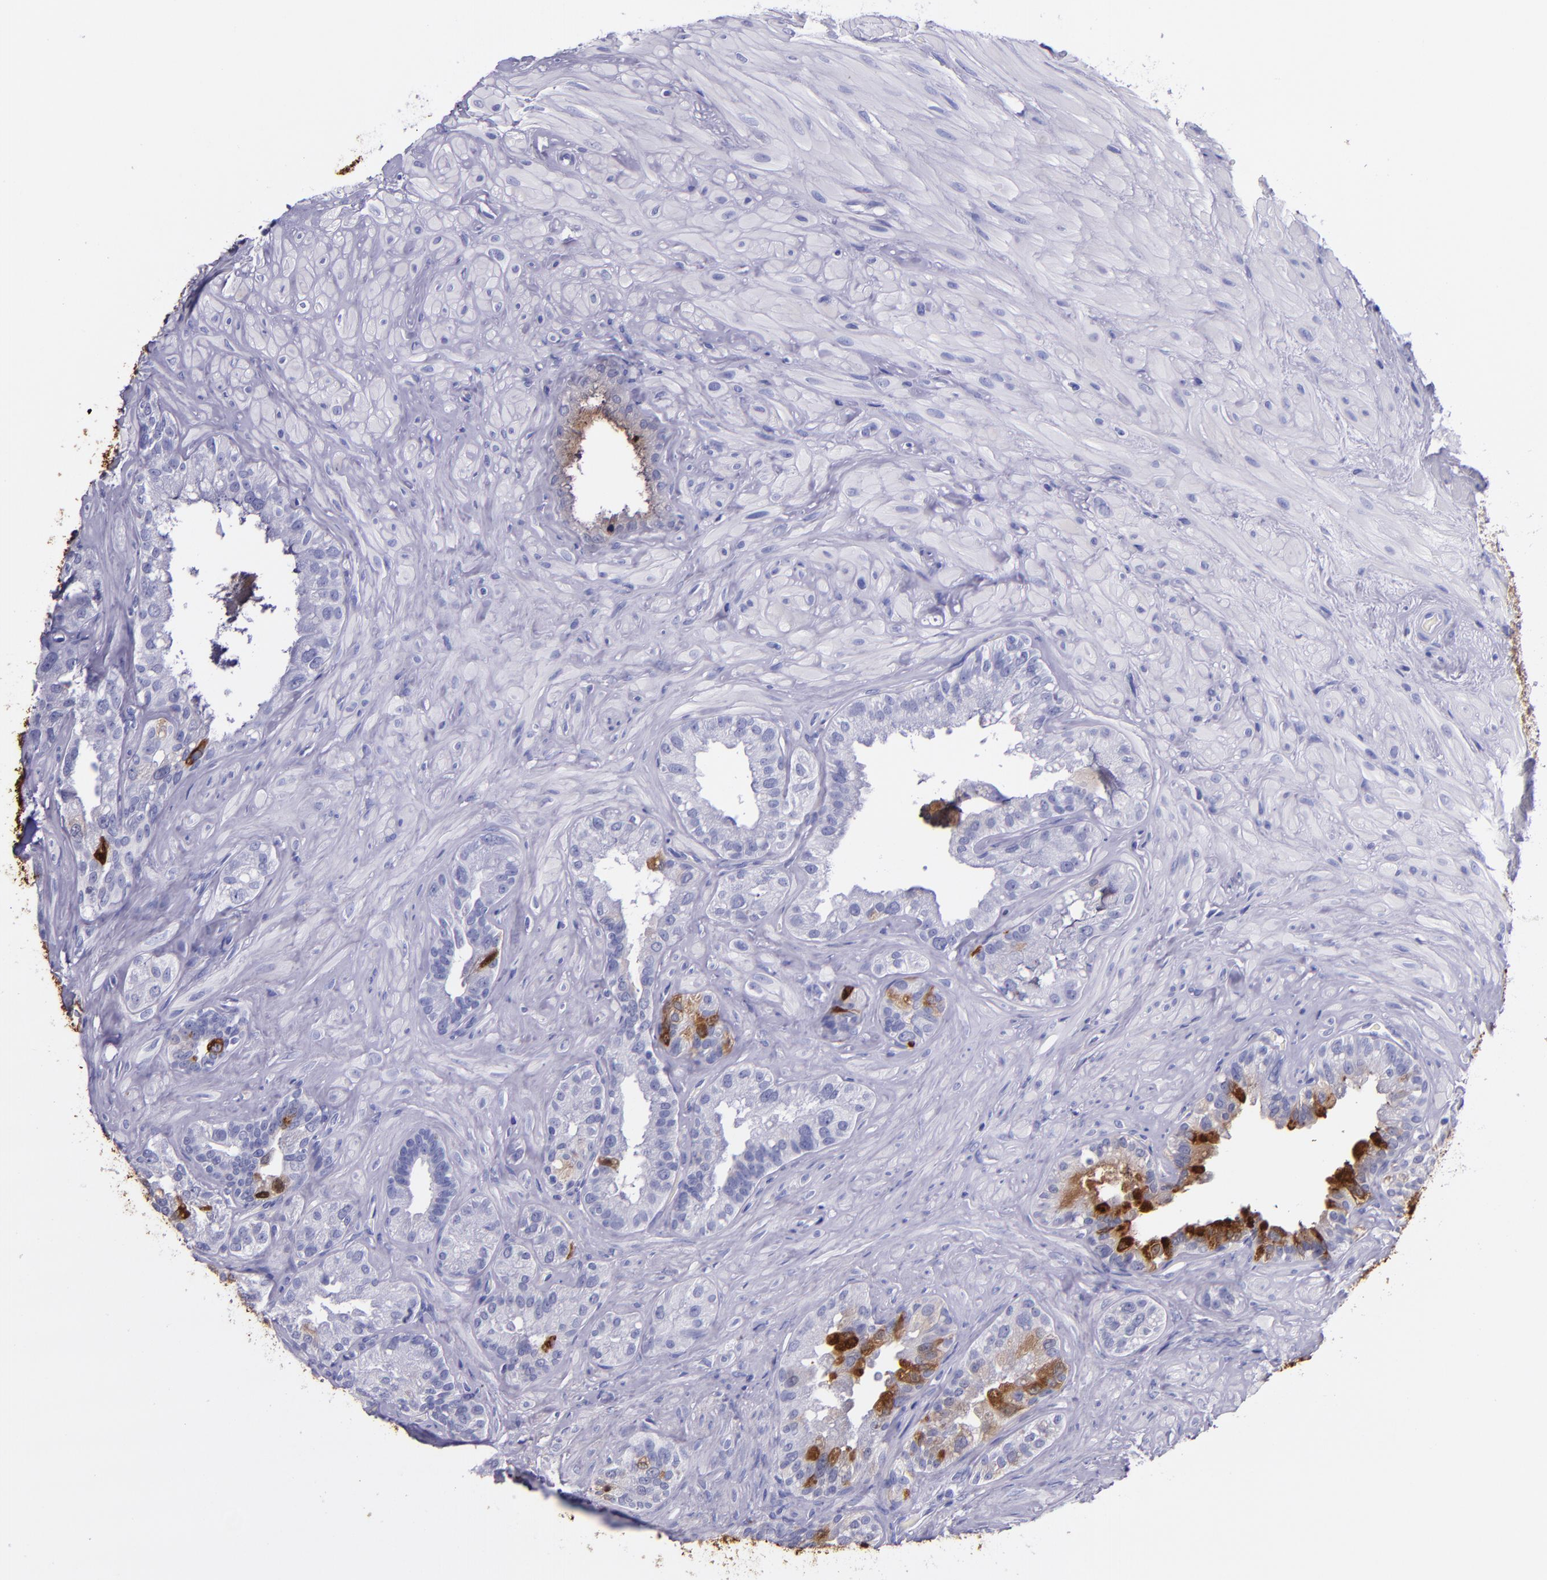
{"staining": {"intensity": "strong", "quantity": "25%-75%", "location": "cytoplasmic/membranous"}, "tissue": "seminal vesicle", "cell_type": "Glandular cells", "image_type": "normal", "snomed": [{"axis": "morphology", "description": "Normal tissue, NOS"}, {"axis": "topography", "description": "Seminal veicle"}], "caption": "Protein analysis of benign seminal vesicle demonstrates strong cytoplasmic/membranous staining in approximately 25%-75% of glandular cells. Immunohistochemistry (ihc) stains the protein in brown and the nuclei are stained blue.", "gene": "SLPI", "patient": {"sex": "male", "age": 63}}